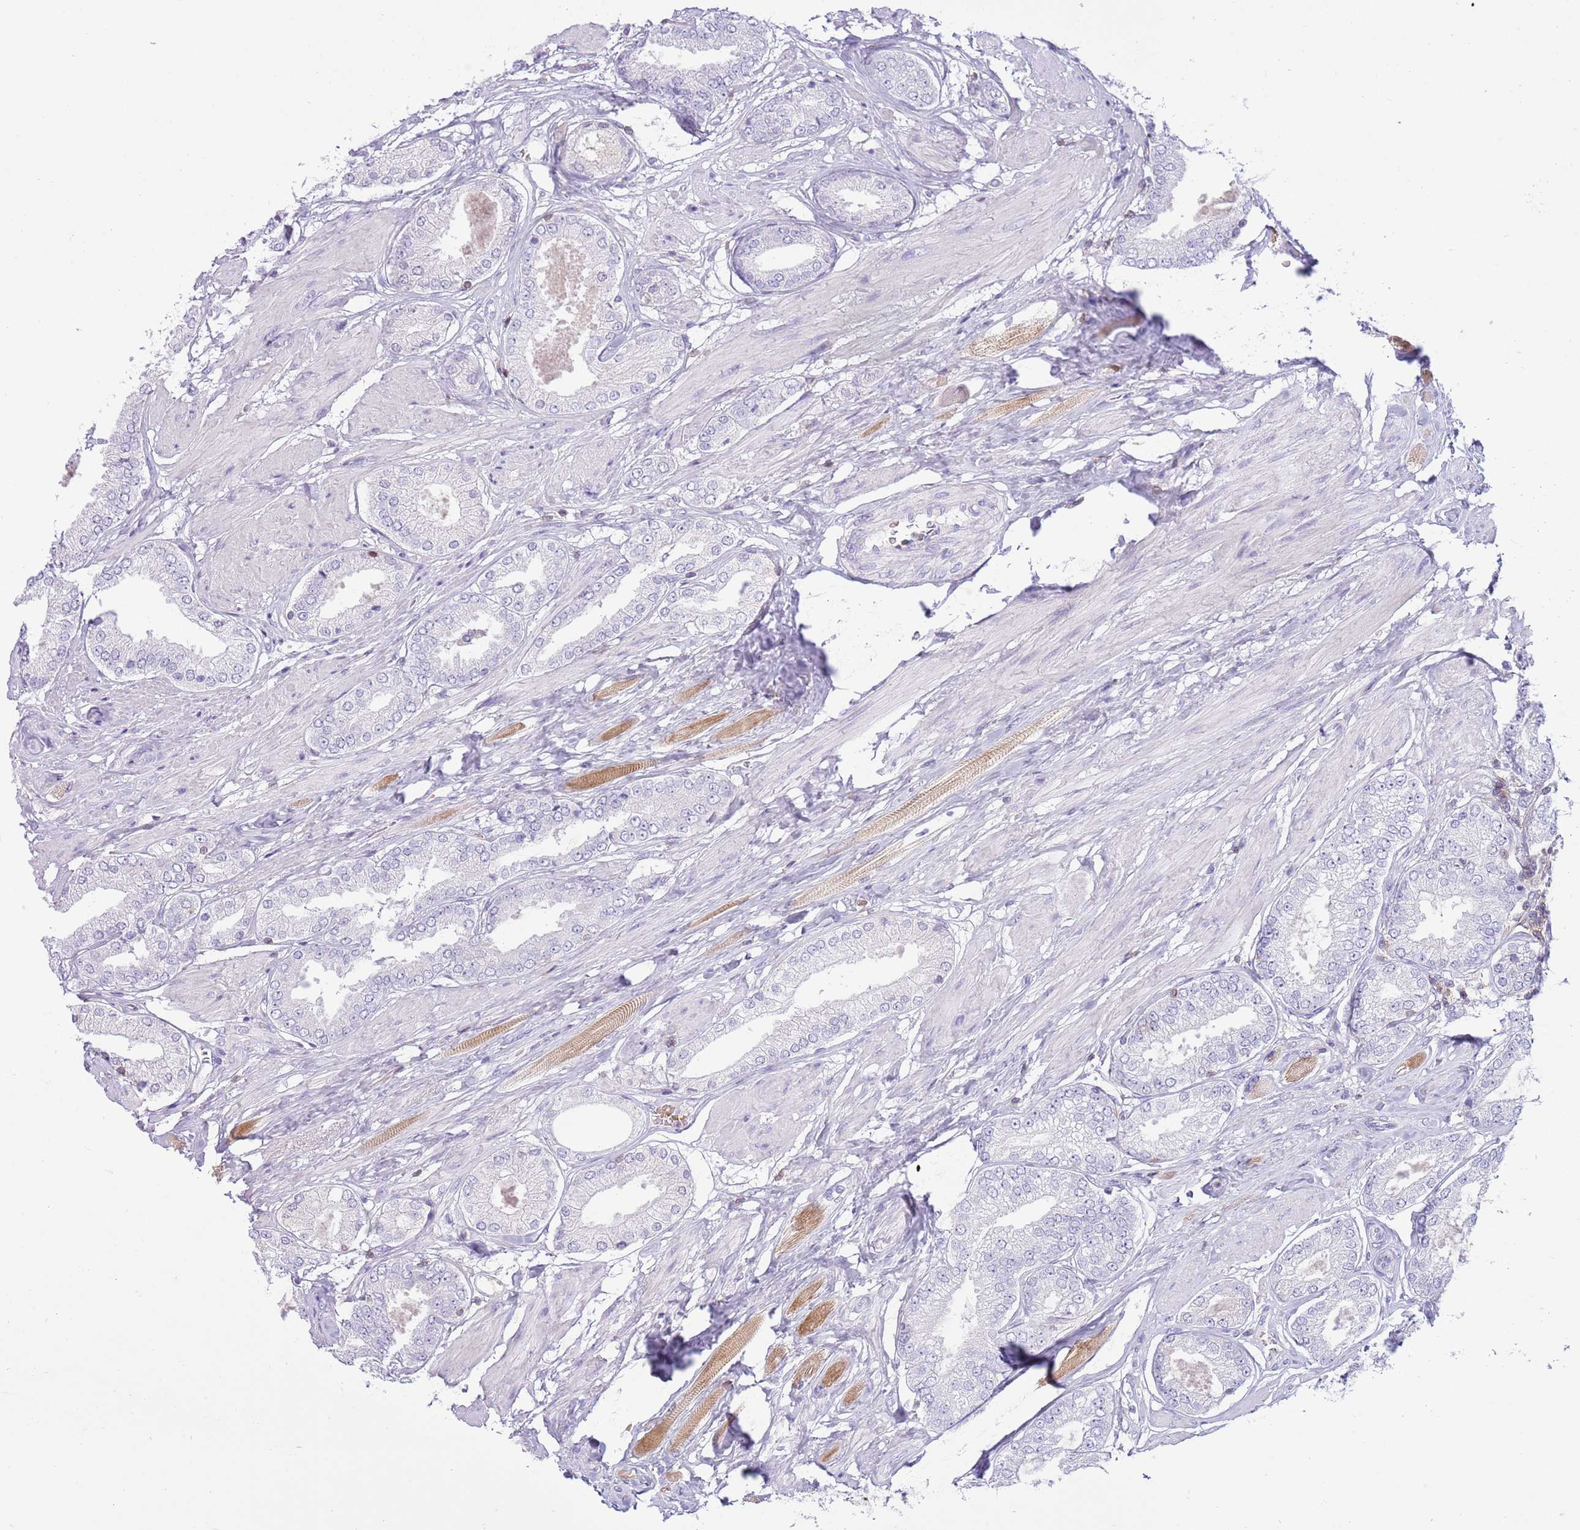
{"staining": {"intensity": "negative", "quantity": "none", "location": "none"}, "tissue": "prostate cancer", "cell_type": "Tumor cells", "image_type": "cancer", "snomed": [{"axis": "morphology", "description": "Adenocarcinoma, High grade"}, {"axis": "topography", "description": "Prostate and seminal vesicle, NOS"}], "caption": "This is a micrograph of immunohistochemistry (IHC) staining of adenocarcinoma (high-grade) (prostate), which shows no expression in tumor cells.", "gene": "OR4Q3", "patient": {"sex": "male", "age": 64}}